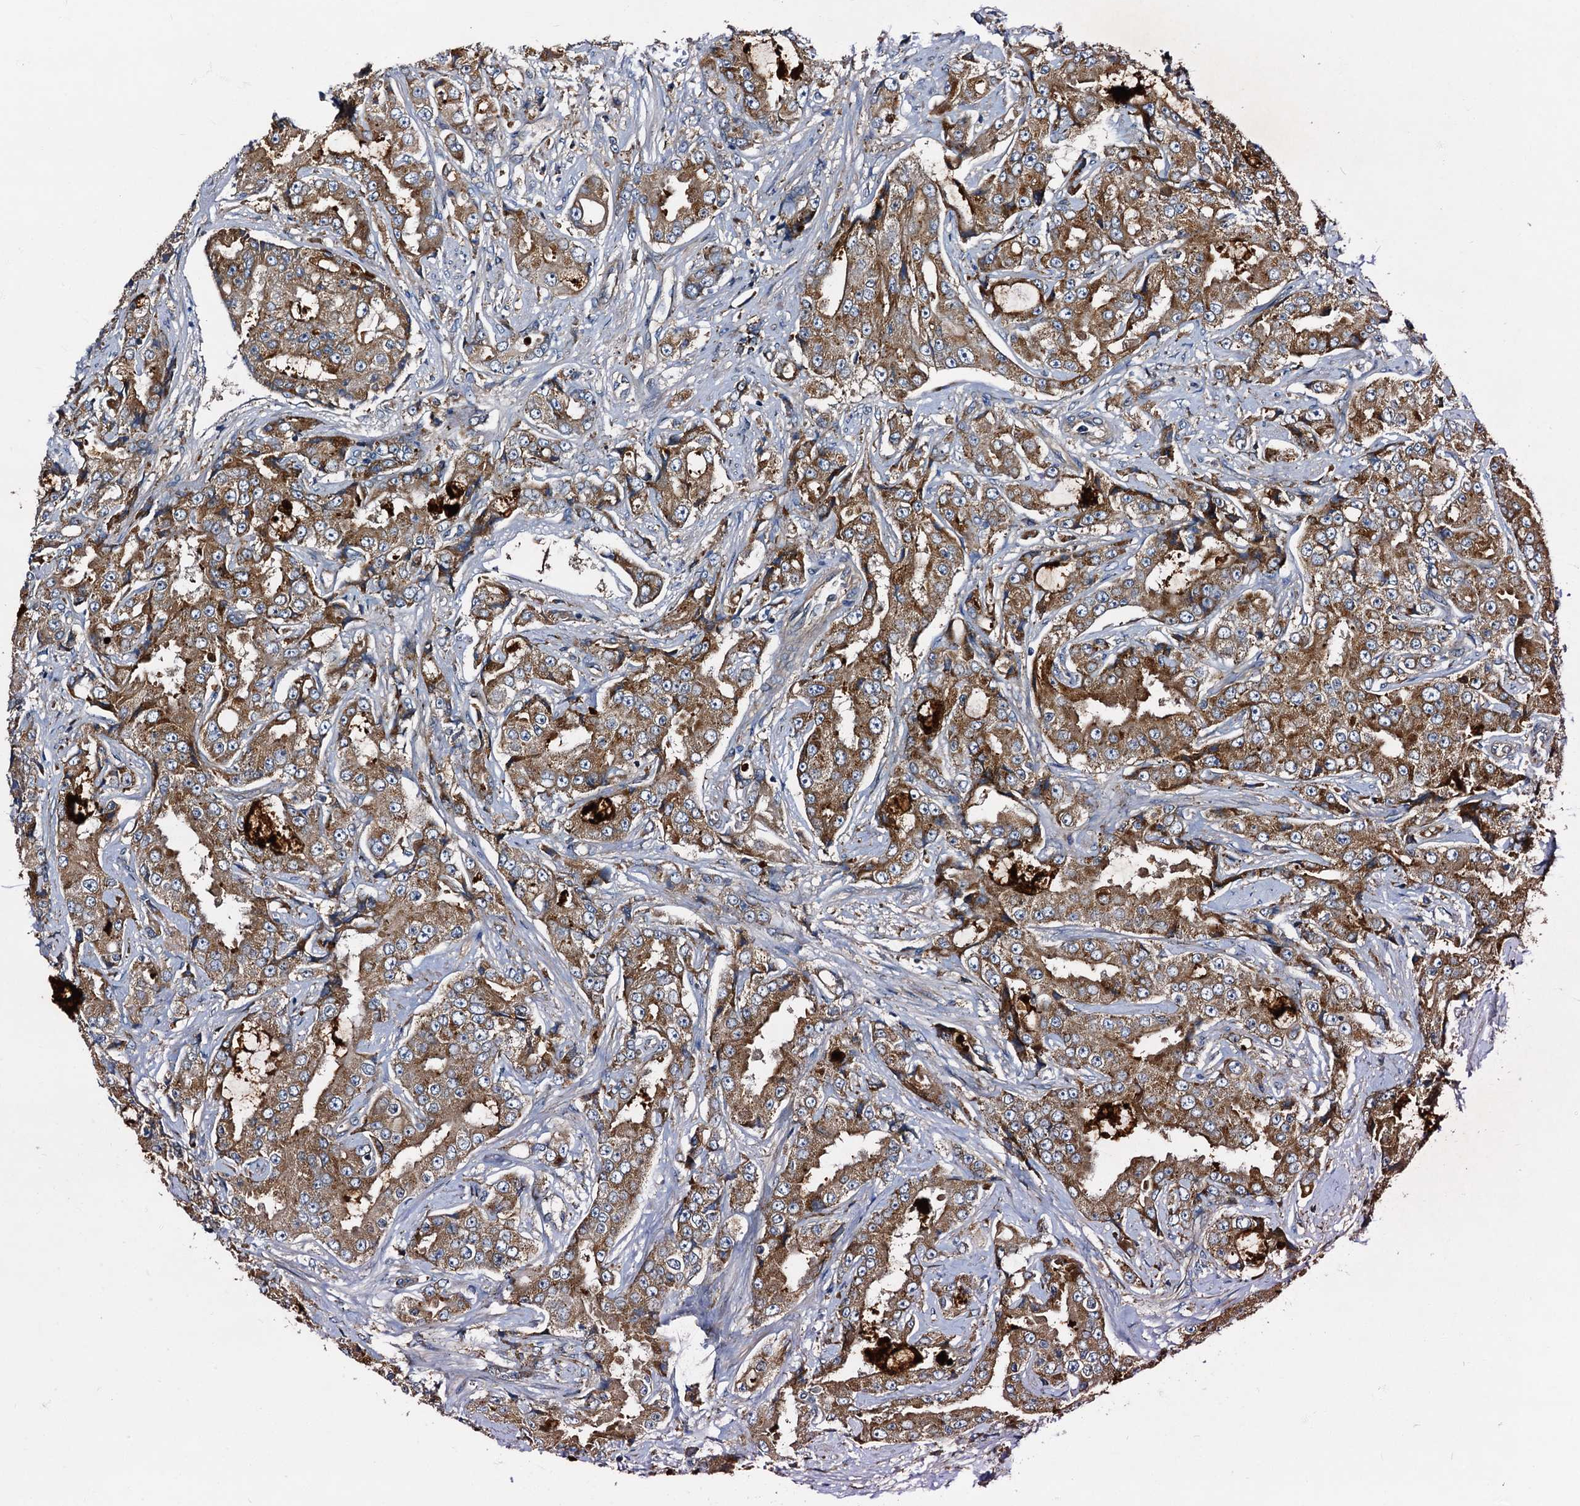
{"staining": {"intensity": "moderate", "quantity": ">75%", "location": "cytoplasmic/membranous"}, "tissue": "prostate cancer", "cell_type": "Tumor cells", "image_type": "cancer", "snomed": [{"axis": "morphology", "description": "Adenocarcinoma, High grade"}, {"axis": "topography", "description": "Prostate"}], "caption": "High-magnification brightfield microscopy of prostate cancer stained with DAB (brown) and counterstained with hematoxylin (blue). tumor cells exhibit moderate cytoplasmic/membranous staining is present in approximately>75% of cells. (IHC, brightfield microscopy, high magnification).", "gene": "PEX5", "patient": {"sex": "male", "age": 73}}